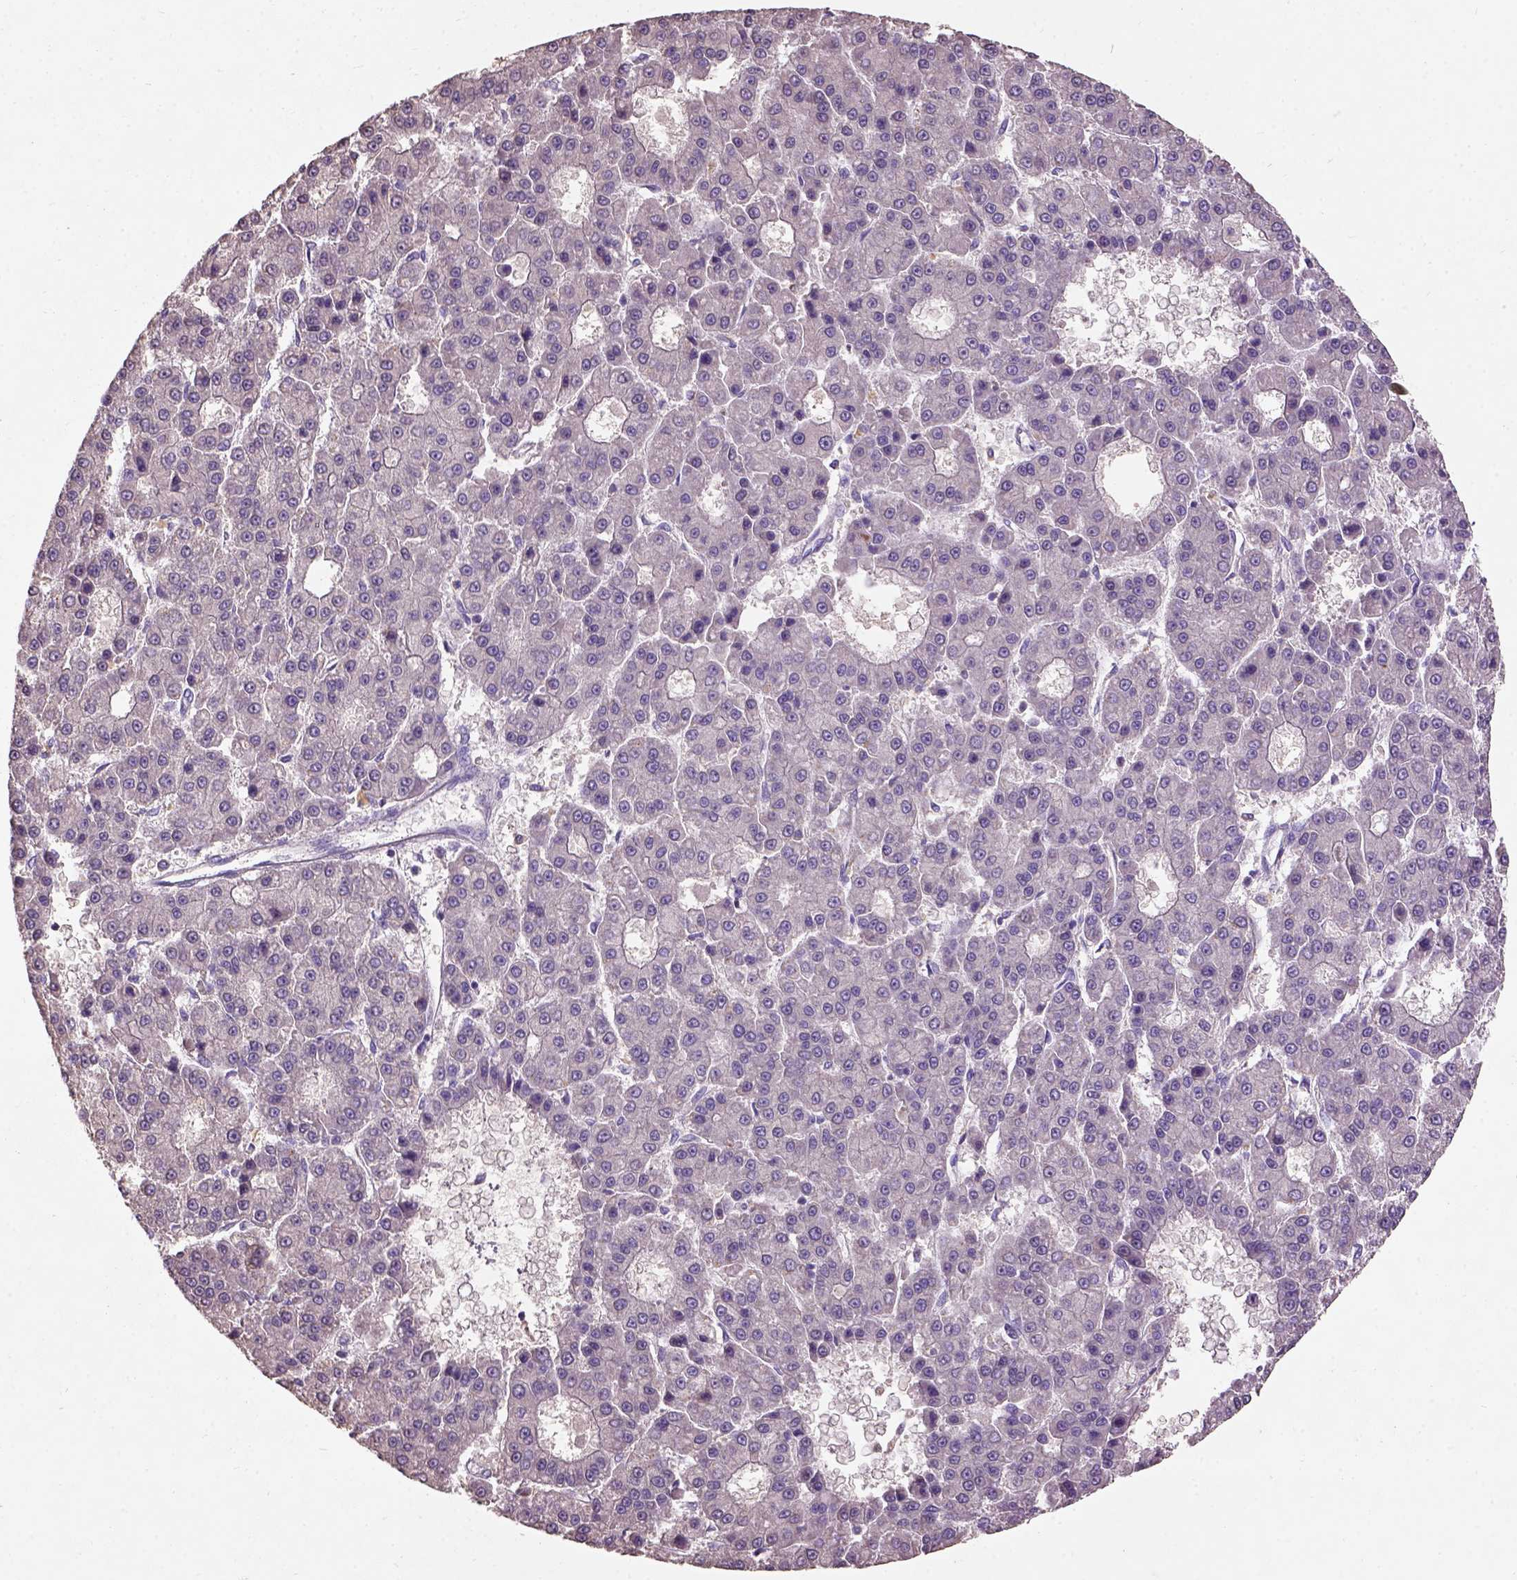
{"staining": {"intensity": "negative", "quantity": "none", "location": "none"}, "tissue": "liver cancer", "cell_type": "Tumor cells", "image_type": "cancer", "snomed": [{"axis": "morphology", "description": "Carcinoma, Hepatocellular, NOS"}, {"axis": "topography", "description": "Liver"}], "caption": "High magnification brightfield microscopy of hepatocellular carcinoma (liver) stained with DAB (brown) and counterstained with hematoxylin (blue): tumor cells show no significant positivity.", "gene": "KBTBD8", "patient": {"sex": "male", "age": 70}}